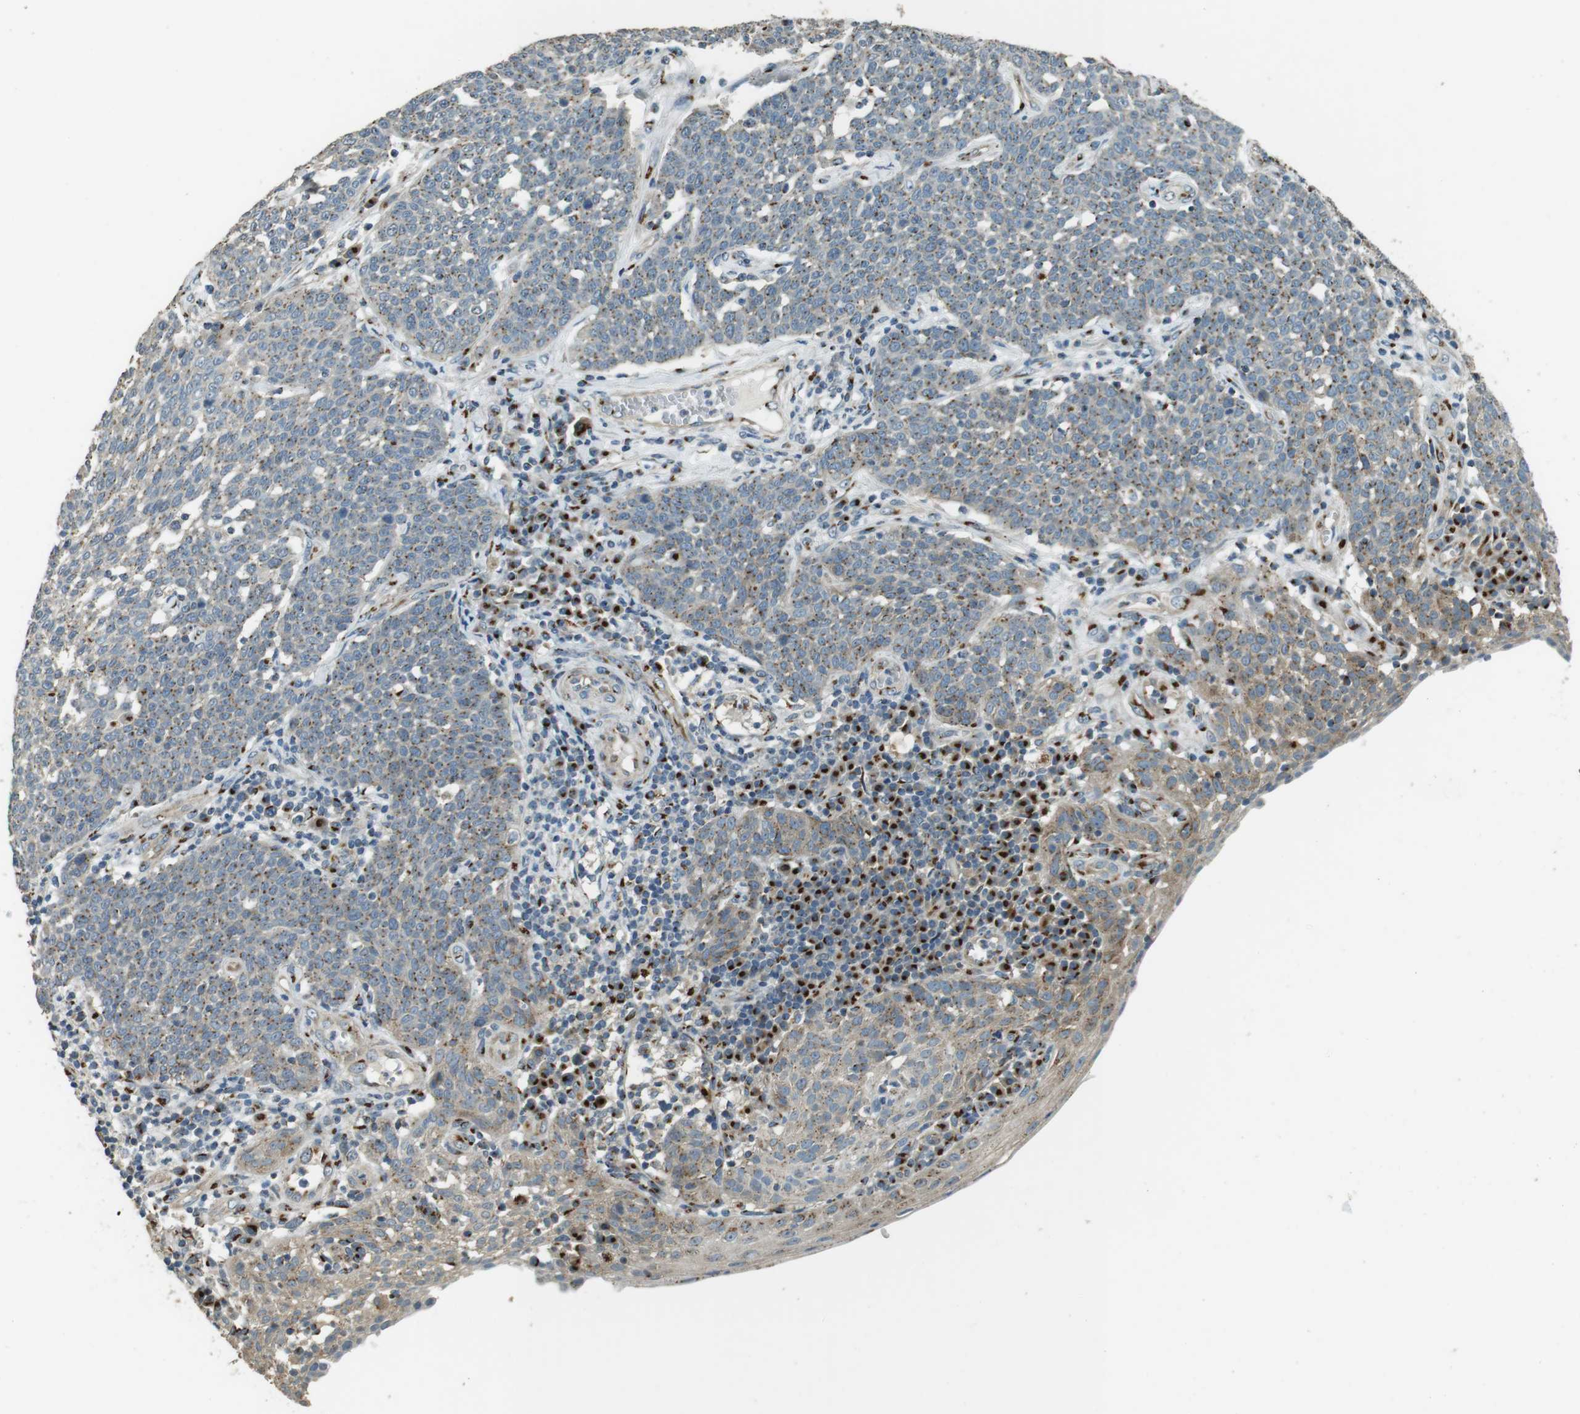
{"staining": {"intensity": "moderate", "quantity": ">75%", "location": "cytoplasmic/membranous"}, "tissue": "cervical cancer", "cell_type": "Tumor cells", "image_type": "cancer", "snomed": [{"axis": "morphology", "description": "Squamous cell carcinoma, NOS"}, {"axis": "topography", "description": "Cervix"}], "caption": "High-power microscopy captured an immunohistochemistry photomicrograph of cervical cancer (squamous cell carcinoma), revealing moderate cytoplasmic/membranous staining in about >75% of tumor cells. Using DAB (3,3'-diaminobenzidine) (brown) and hematoxylin (blue) stains, captured at high magnification using brightfield microscopy.", "gene": "TMEM115", "patient": {"sex": "female", "age": 34}}